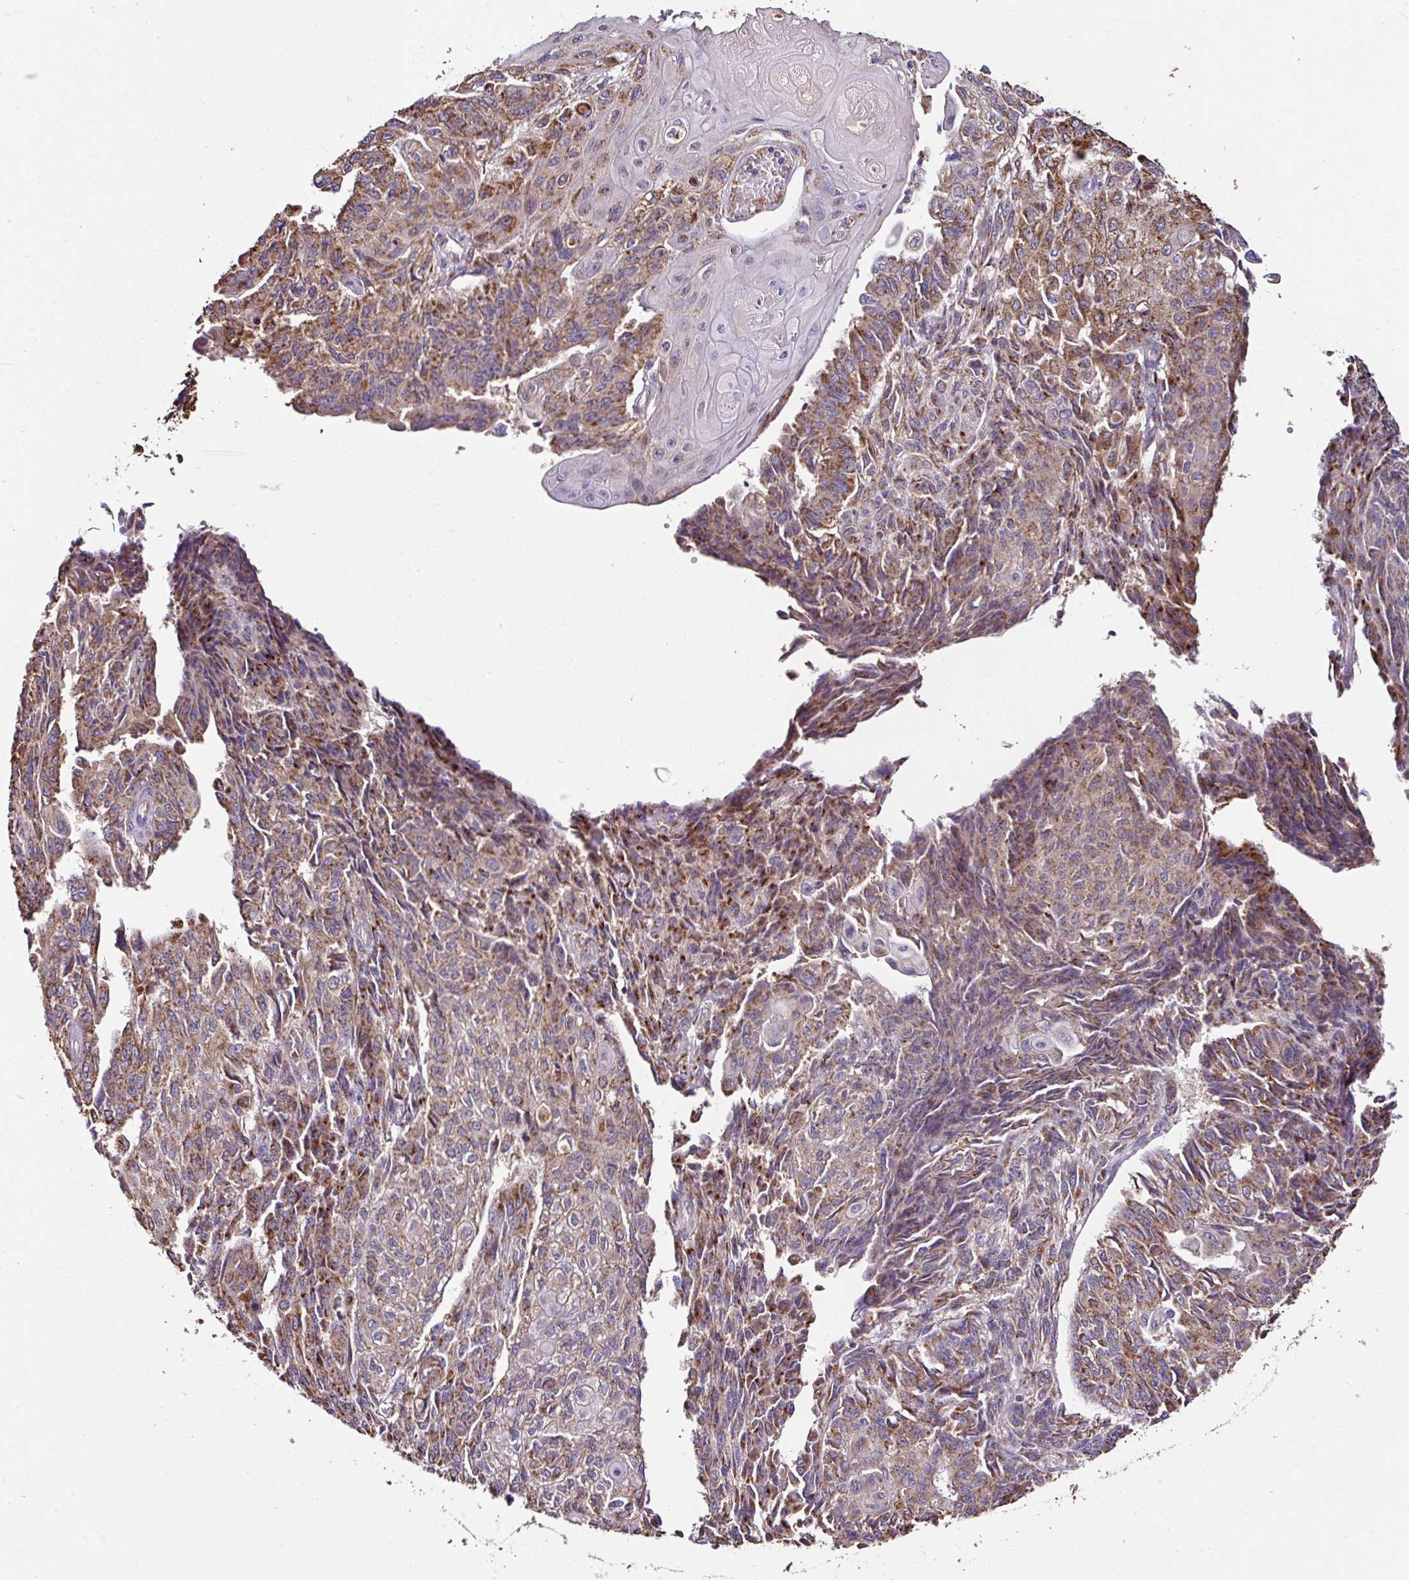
{"staining": {"intensity": "moderate", "quantity": ">75%", "location": "cytoplasmic/membranous"}, "tissue": "endometrial cancer", "cell_type": "Tumor cells", "image_type": "cancer", "snomed": [{"axis": "morphology", "description": "Adenocarcinoma, NOS"}, {"axis": "topography", "description": "Endometrium"}], "caption": "The image demonstrates staining of endometrial cancer, revealing moderate cytoplasmic/membranous protein positivity (brown color) within tumor cells.", "gene": "CPD", "patient": {"sex": "female", "age": 32}}